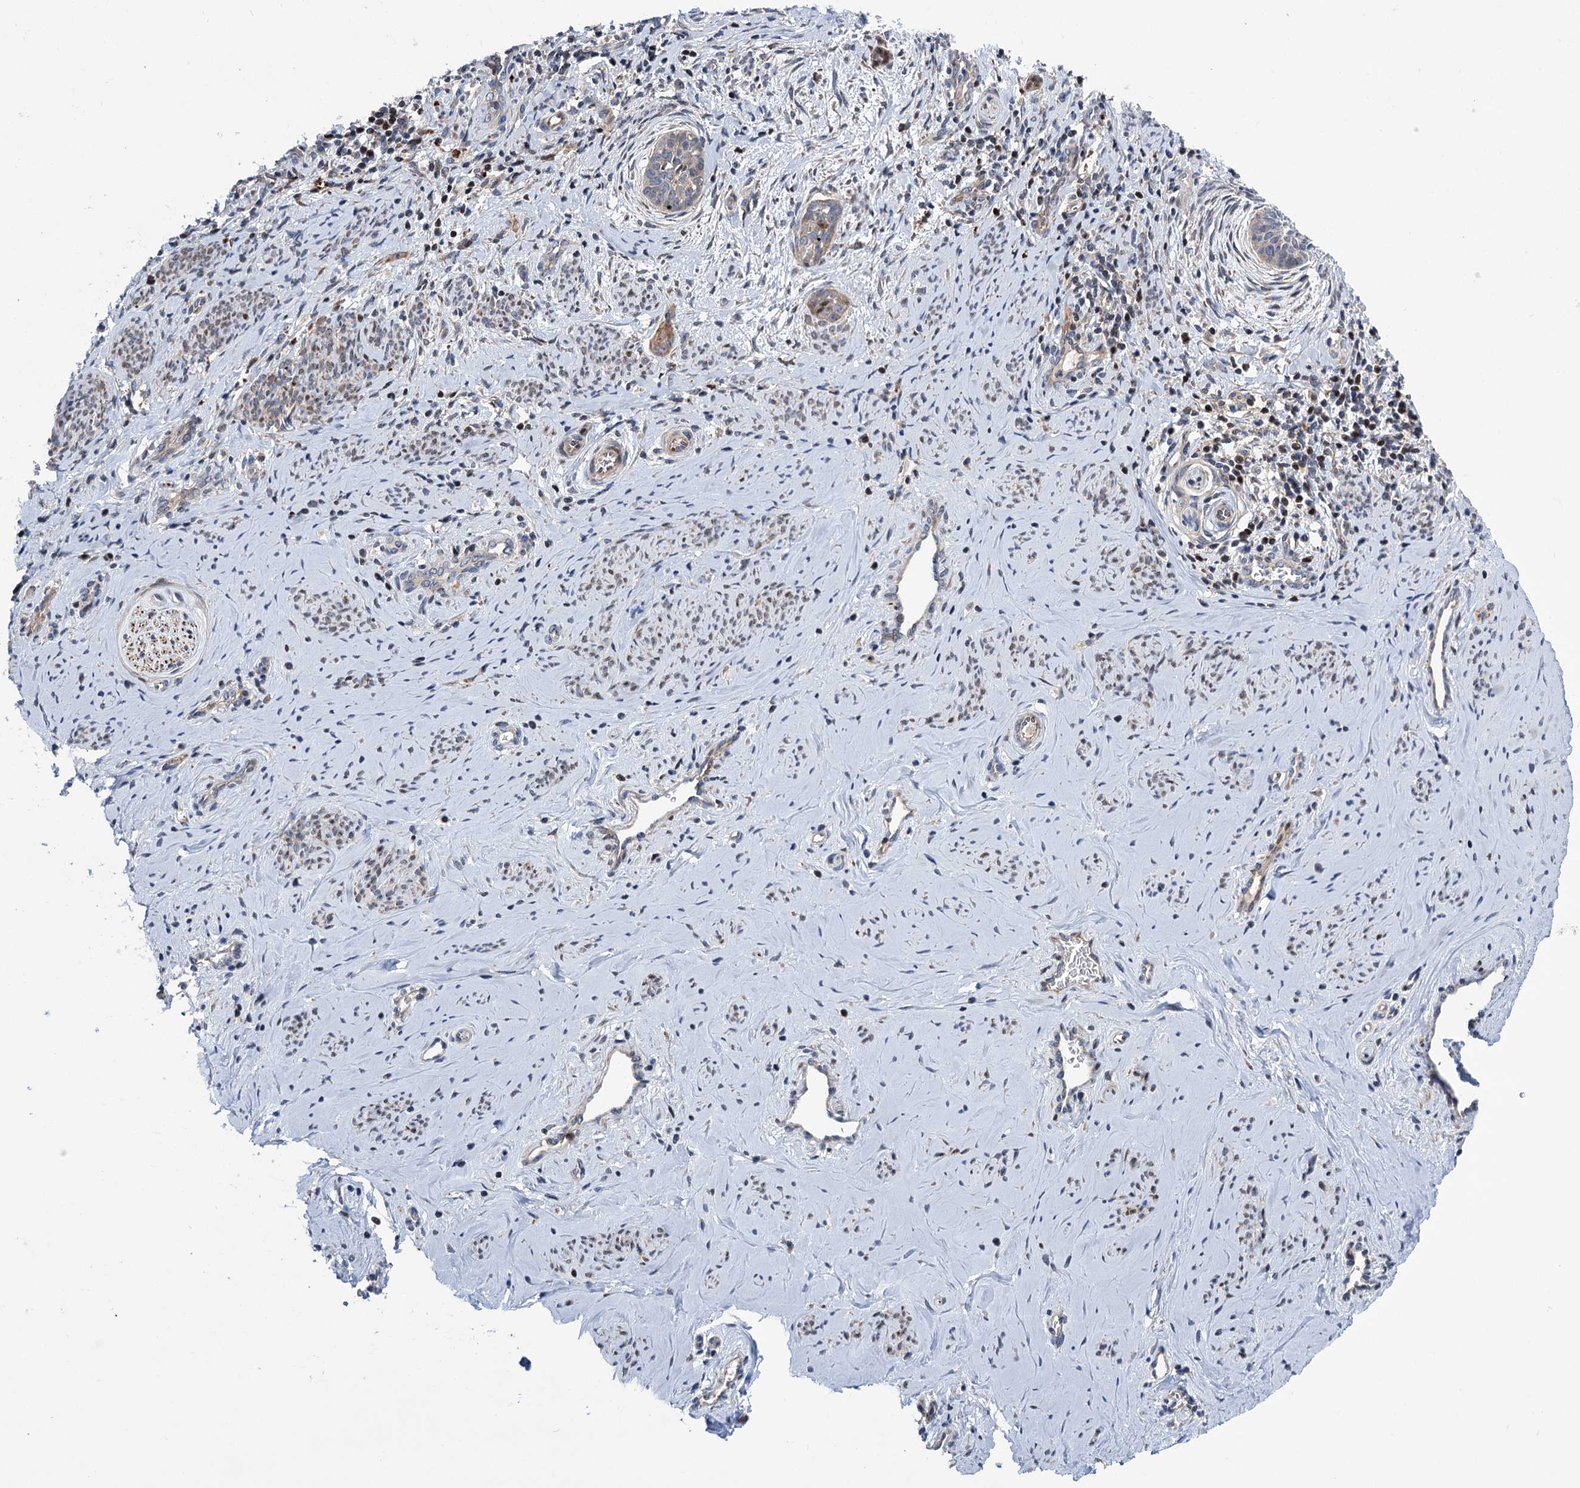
{"staining": {"intensity": "negative", "quantity": "none", "location": "none"}, "tissue": "cervical cancer", "cell_type": "Tumor cells", "image_type": "cancer", "snomed": [{"axis": "morphology", "description": "Squamous cell carcinoma, NOS"}, {"axis": "topography", "description": "Cervix"}], "caption": "This is an IHC image of cervical cancer (squamous cell carcinoma). There is no expression in tumor cells.", "gene": "UBR1", "patient": {"sex": "female", "age": 33}}